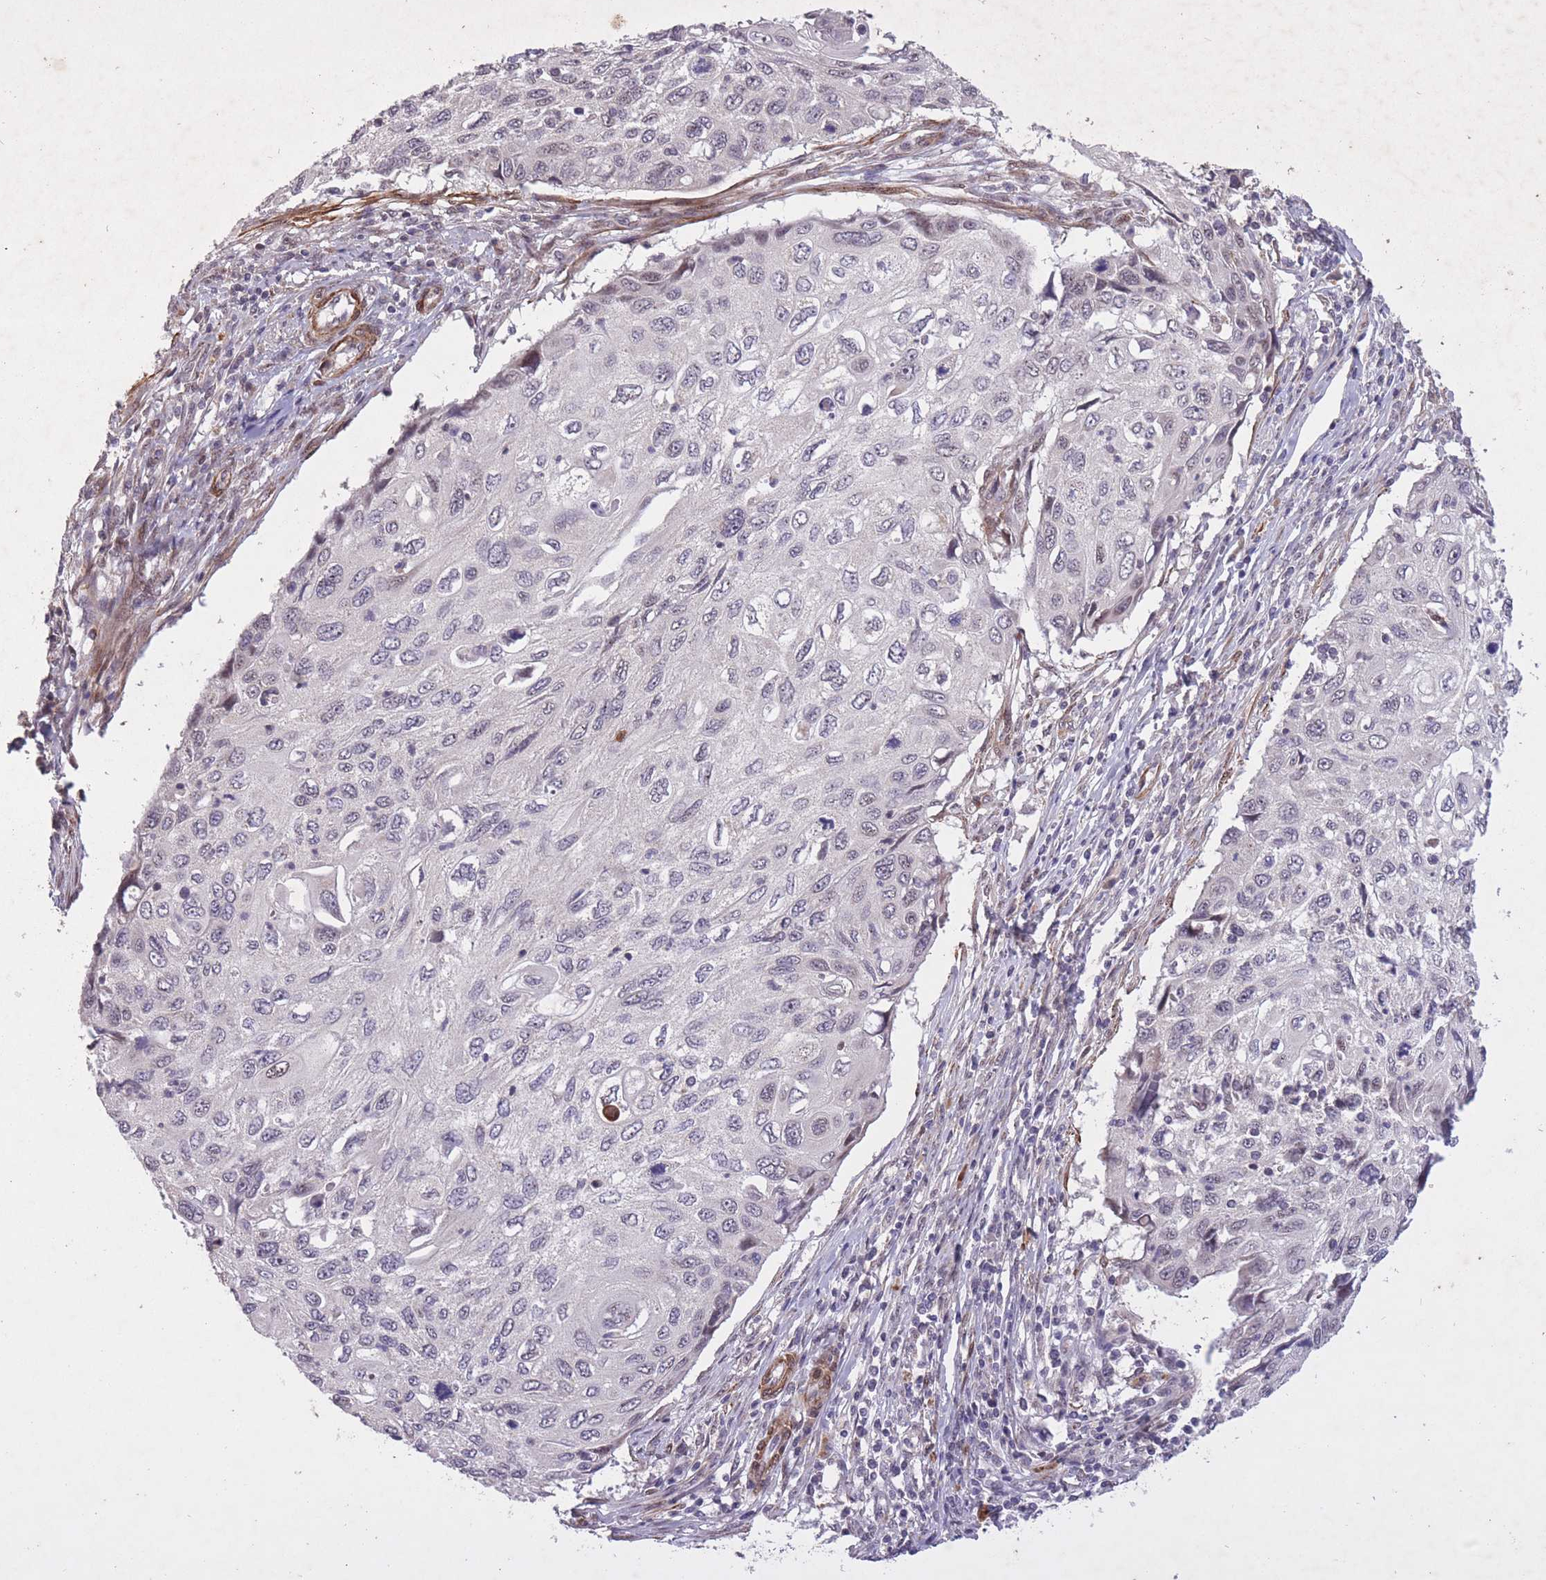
{"staining": {"intensity": "negative", "quantity": "none", "location": "none"}, "tissue": "cervical cancer", "cell_type": "Tumor cells", "image_type": "cancer", "snomed": [{"axis": "morphology", "description": "Squamous cell carcinoma, NOS"}, {"axis": "topography", "description": "Cervix"}], "caption": "Immunohistochemistry image of human cervical cancer stained for a protein (brown), which reveals no expression in tumor cells.", "gene": "CBX6", "patient": {"sex": "female", "age": 70}}